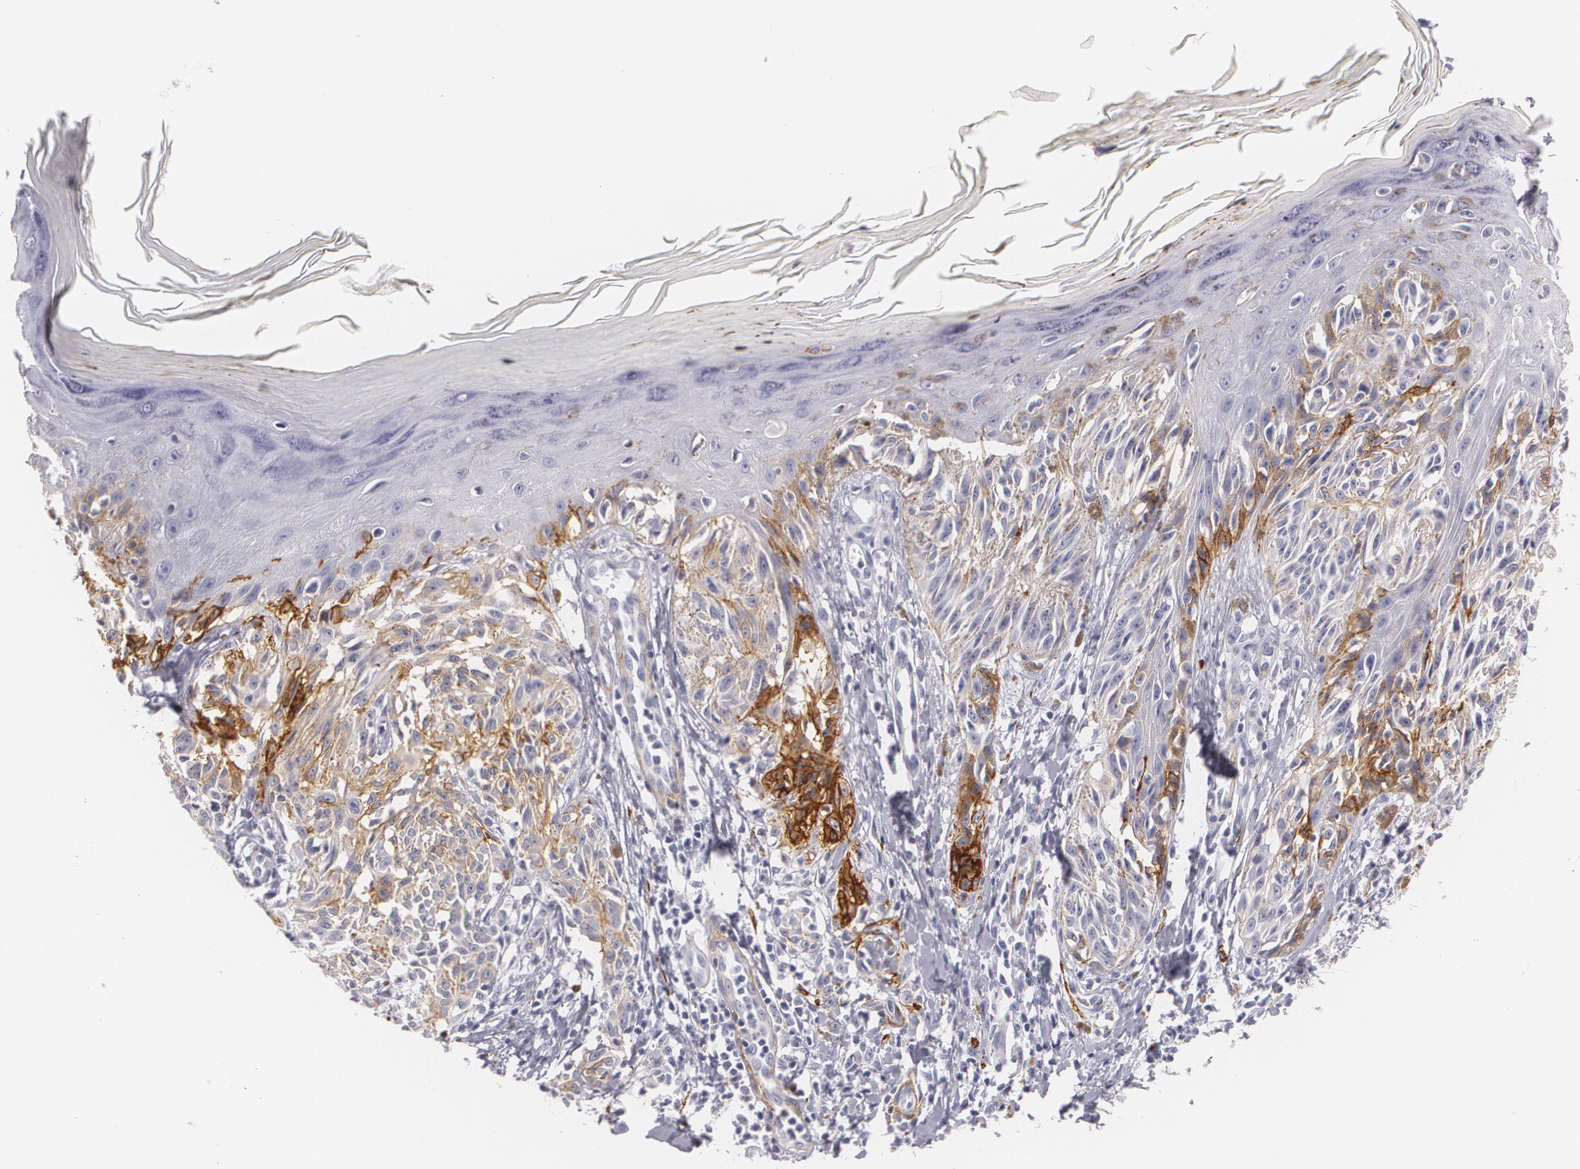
{"staining": {"intensity": "weak", "quantity": "<25%", "location": "cytoplasmic/membranous"}, "tissue": "melanoma", "cell_type": "Tumor cells", "image_type": "cancer", "snomed": [{"axis": "morphology", "description": "Malignant melanoma, NOS"}, {"axis": "topography", "description": "Skin"}], "caption": "Tumor cells show no significant protein staining in malignant melanoma.", "gene": "NGFR", "patient": {"sex": "female", "age": 77}}